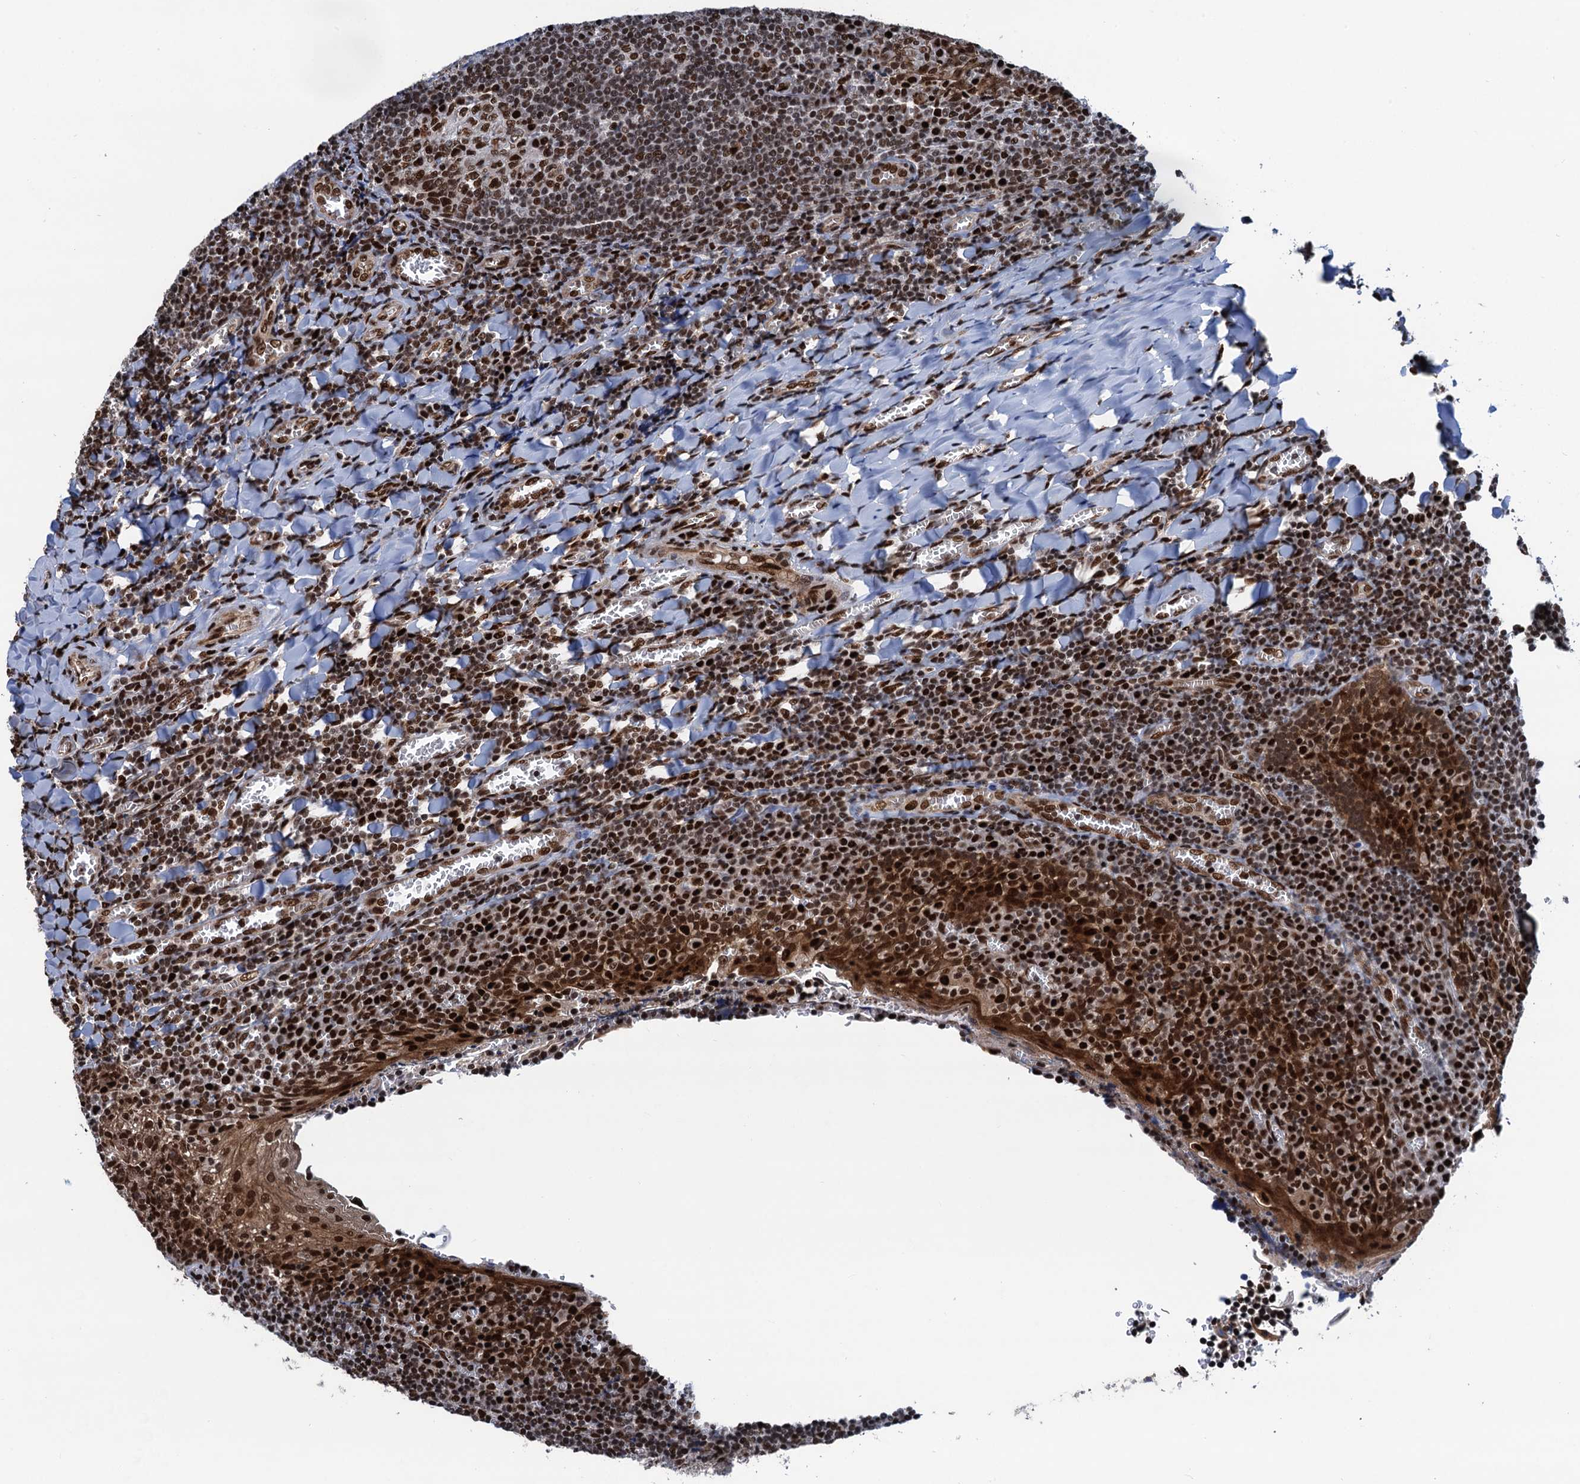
{"staining": {"intensity": "strong", "quantity": ">75%", "location": "nuclear"}, "tissue": "tonsil", "cell_type": "Germinal center cells", "image_type": "normal", "snomed": [{"axis": "morphology", "description": "Normal tissue, NOS"}, {"axis": "topography", "description": "Tonsil"}], "caption": "This is a histology image of immunohistochemistry staining of normal tonsil, which shows strong positivity in the nuclear of germinal center cells.", "gene": "PPP4R1", "patient": {"sex": "male", "age": 27}}